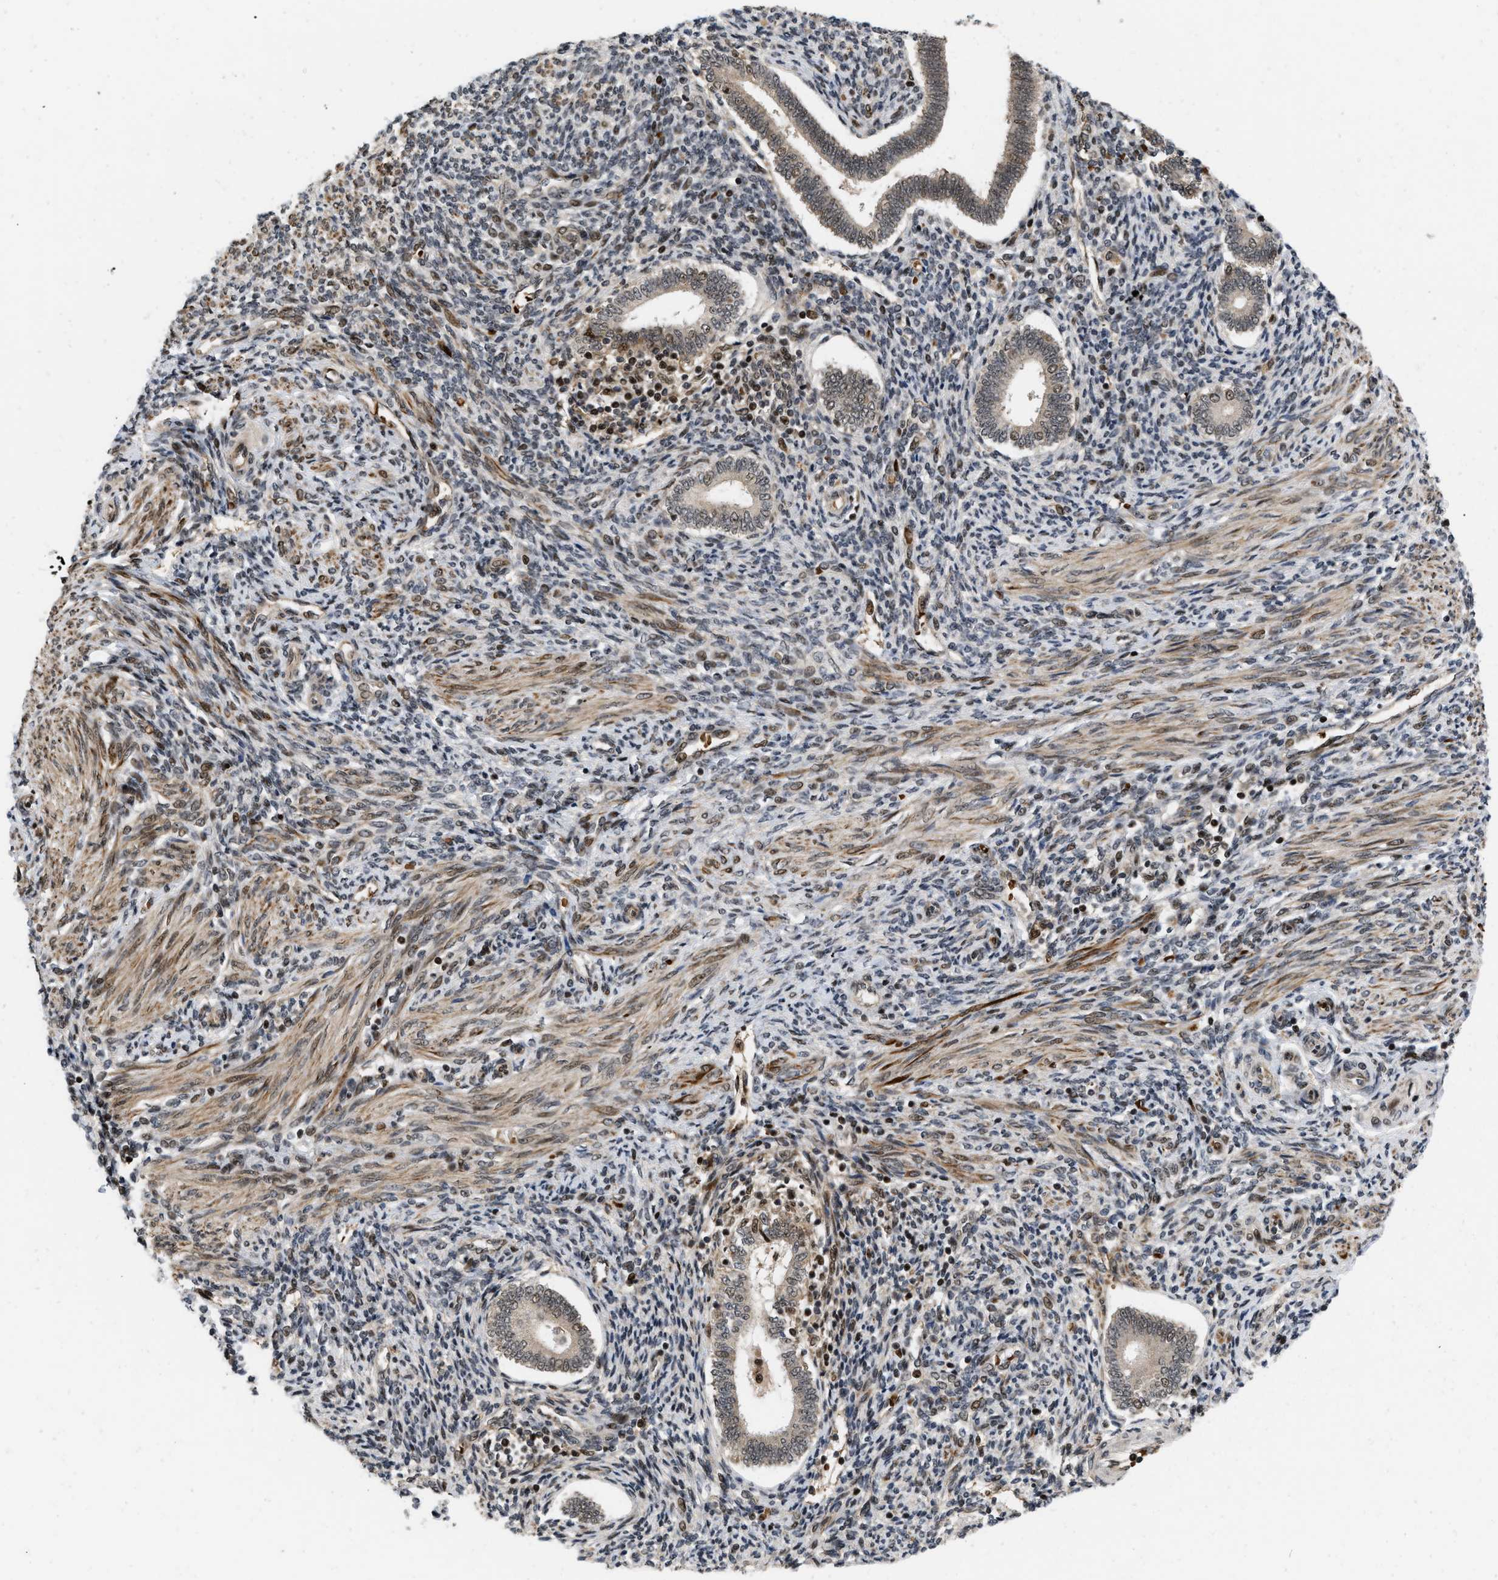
{"staining": {"intensity": "strong", "quantity": ">75%", "location": "nuclear"}, "tissue": "endometrium", "cell_type": "Cells in endometrial stroma", "image_type": "normal", "snomed": [{"axis": "morphology", "description": "Normal tissue, NOS"}, {"axis": "topography", "description": "Endometrium"}], "caption": "High-magnification brightfield microscopy of benign endometrium stained with DAB (3,3'-diaminobenzidine) (brown) and counterstained with hematoxylin (blue). cells in endometrial stroma exhibit strong nuclear staining is present in approximately>75% of cells.", "gene": "ANKRD11", "patient": {"sex": "female", "age": 42}}